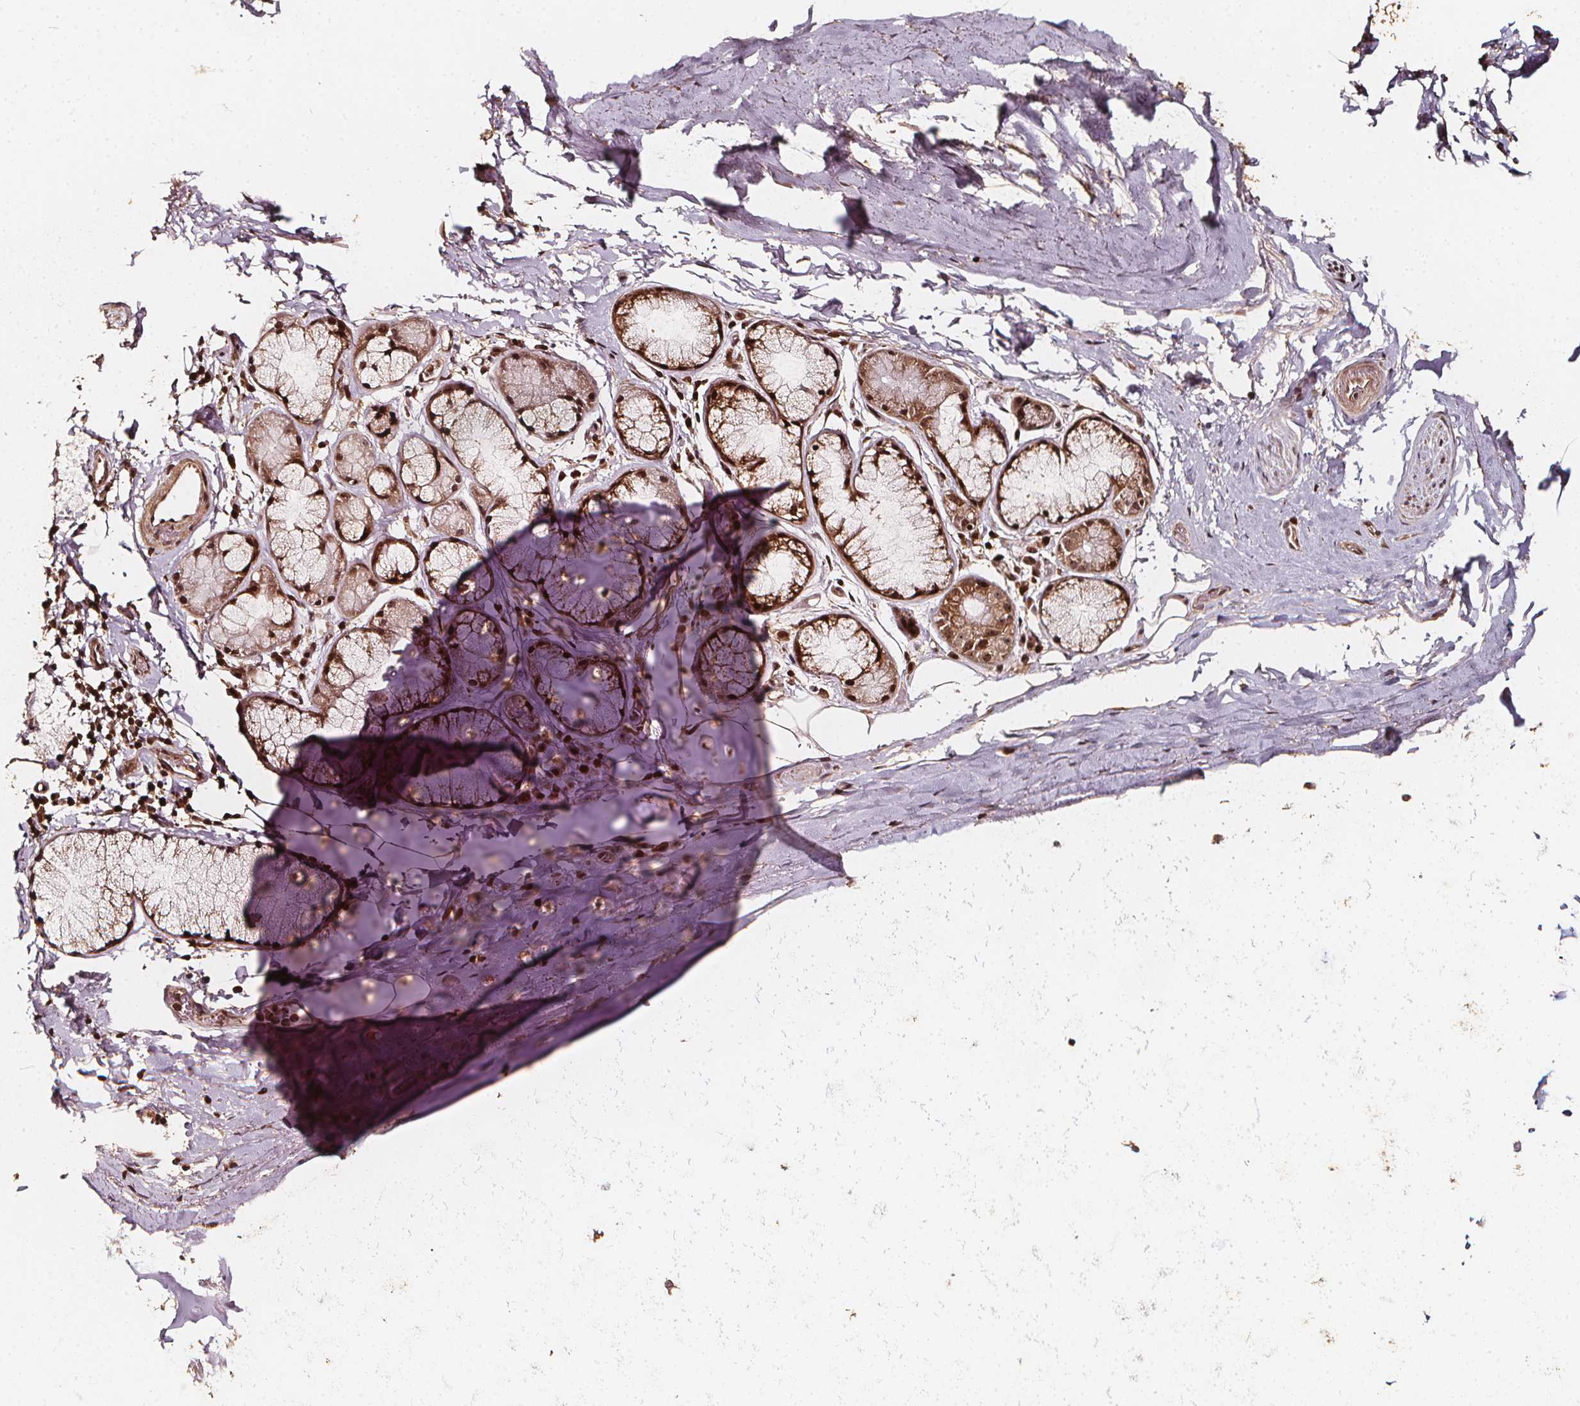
{"staining": {"intensity": "moderate", "quantity": ">75%", "location": "nuclear"}, "tissue": "adipose tissue", "cell_type": "Adipocytes", "image_type": "normal", "snomed": [{"axis": "morphology", "description": "Normal tissue, NOS"}, {"axis": "topography", "description": "Bronchus"}, {"axis": "topography", "description": "Lung"}], "caption": "Adipocytes exhibit moderate nuclear staining in approximately >75% of cells in benign adipose tissue. (brown staining indicates protein expression, while blue staining denotes nuclei).", "gene": "EXOSC9", "patient": {"sex": "female", "age": 57}}